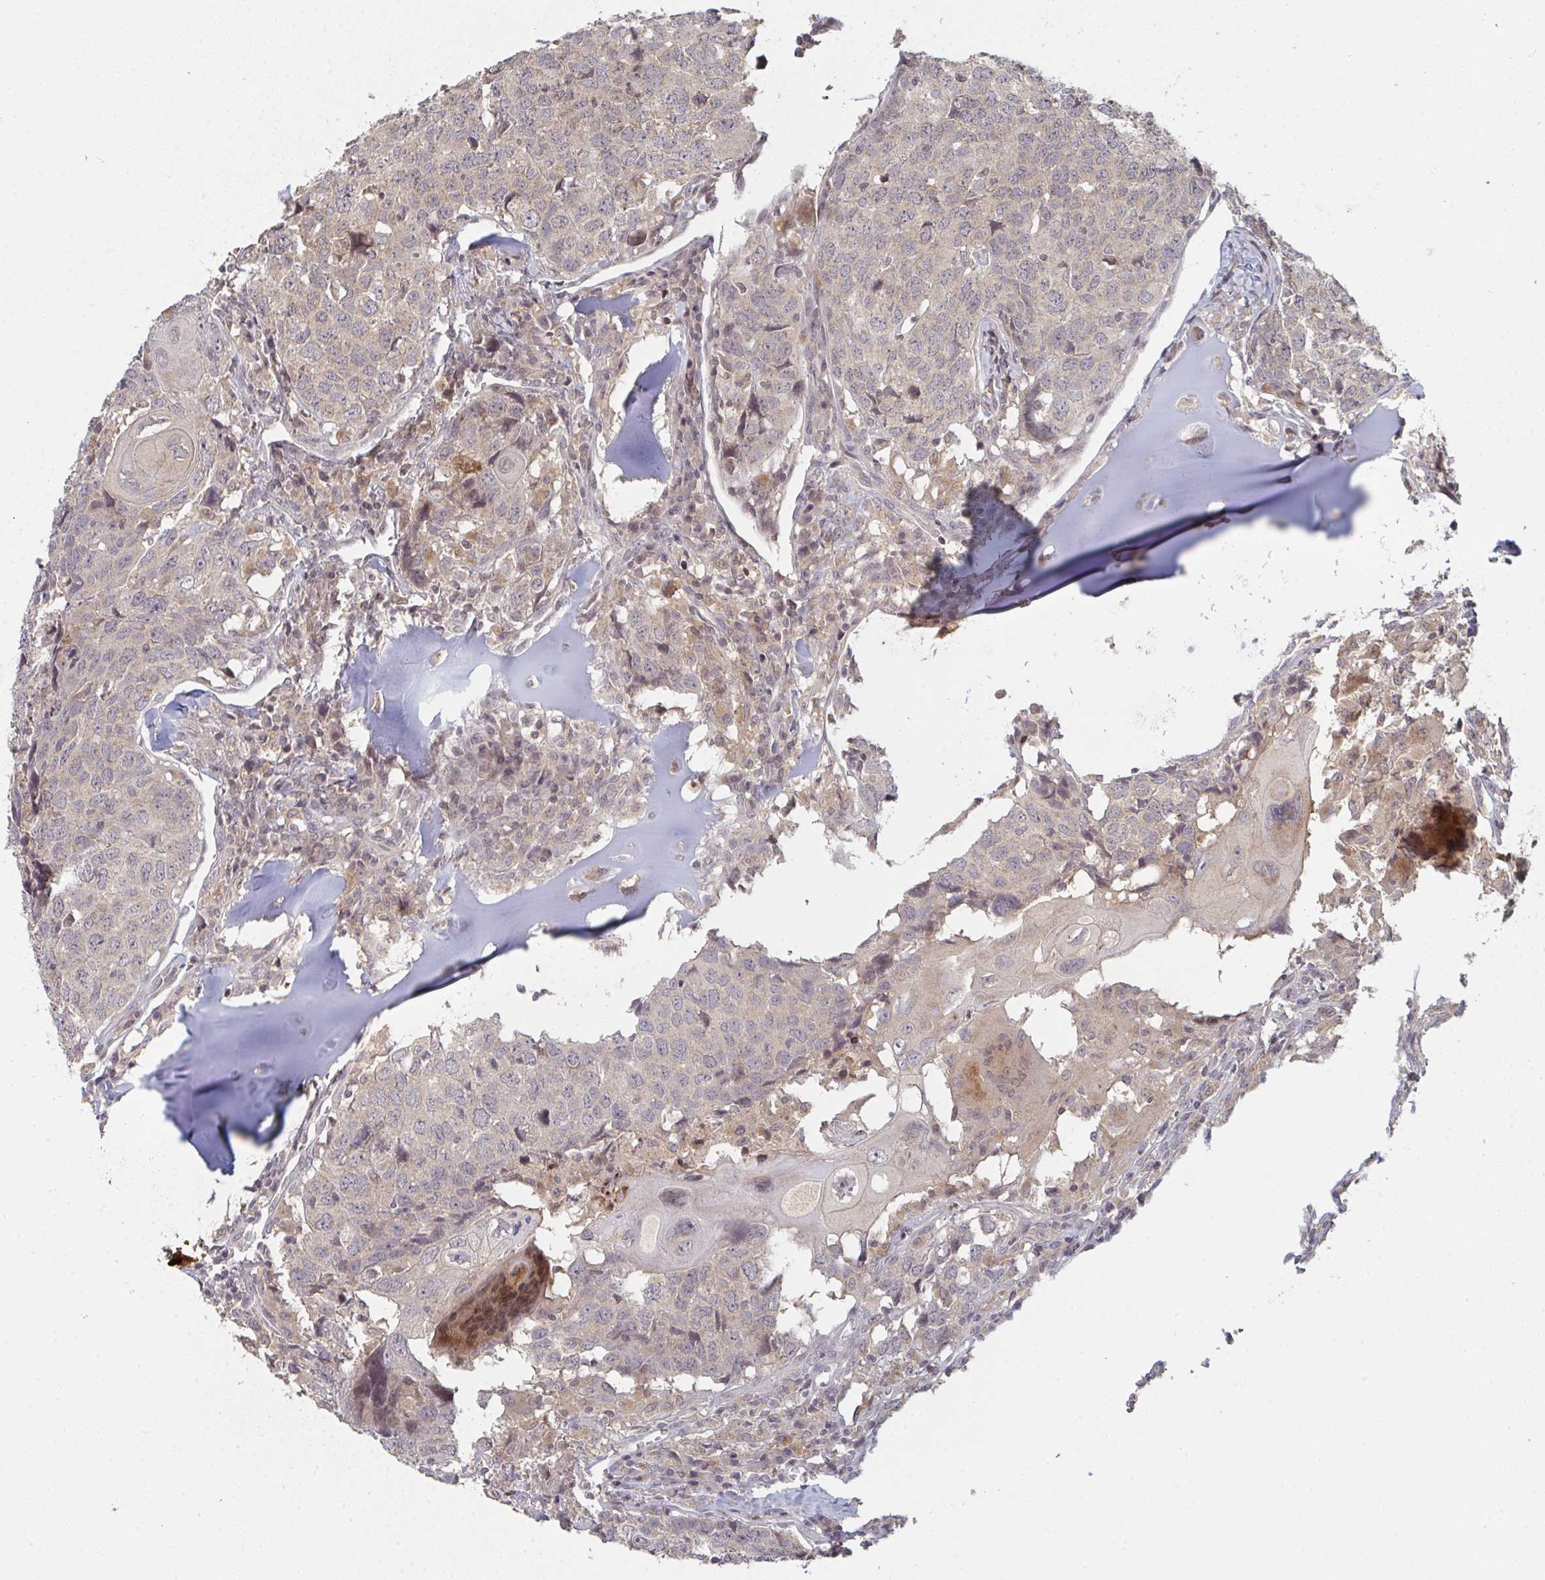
{"staining": {"intensity": "negative", "quantity": "none", "location": "none"}, "tissue": "head and neck cancer", "cell_type": "Tumor cells", "image_type": "cancer", "snomed": [{"axis": "morphology", "description": "Normal tissue, NOS"}, {"axis": "morphology", "description": "Squamous cell carcinoma, NOS"}, {"axis": "topography", "description": "Skeletal muscle"}, {"axis": "topography", "description": "Vascular tissue"}, {"axis": "topography", "description": "Peripheral nerve tissue"}, {"axis": "topography", "description": "Head-Neck"}], "caption": "DAB (3,3'-diaminobenzidine) immunohistochemical staining of human head and neck squamous cell carcinoma shows no significant positivity in tumor cells. The staining was performed using DAB (3,3'-diaminobenzidine) to visualize the protein expression in brown, while the nuclei were stained in blue with hematoxylin (Magnification: 20x).", "gene": "DCST1", "patient": {"sex": "male", "age": 66}}